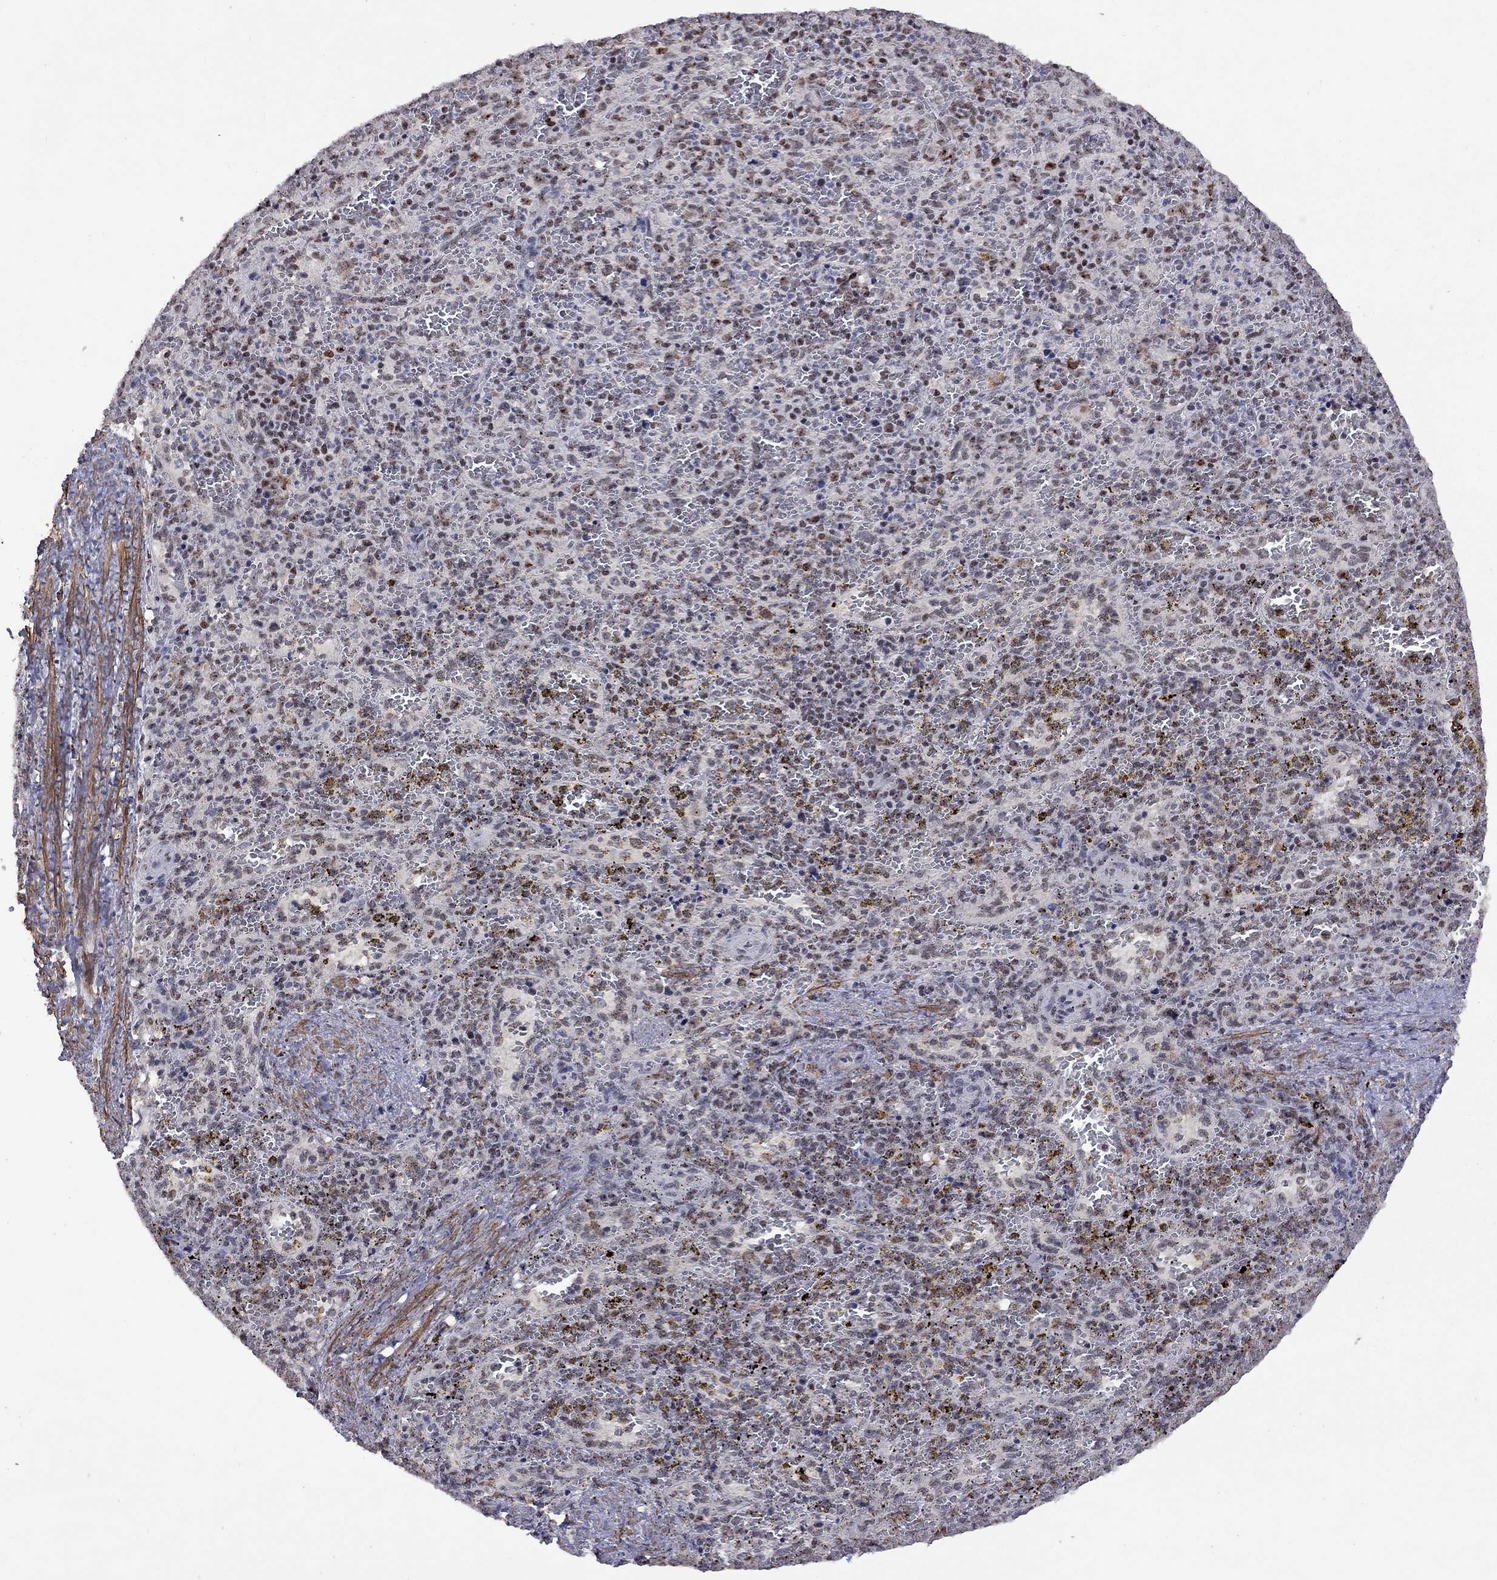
{"staining": {"intensity": "strong", "quantity": "<25%", "location": "nuclear"}, "tissue": "spleen", "cell_type": "Cells in red pulp", "image_type": "normal", "snomed": [{"axis": "morphology", "description": "Normal tissue, NOS"}, {"axis": "topography", "description": "Spleen"}], "caption": "A brown stain labels strong nuclear expression of a protein in cells in red pulp of normal spleen. (IHC, brightfield microscopy, high magnification).", "gene": "SPOUT1", "patient": {"sex": "female", "age": 50}}